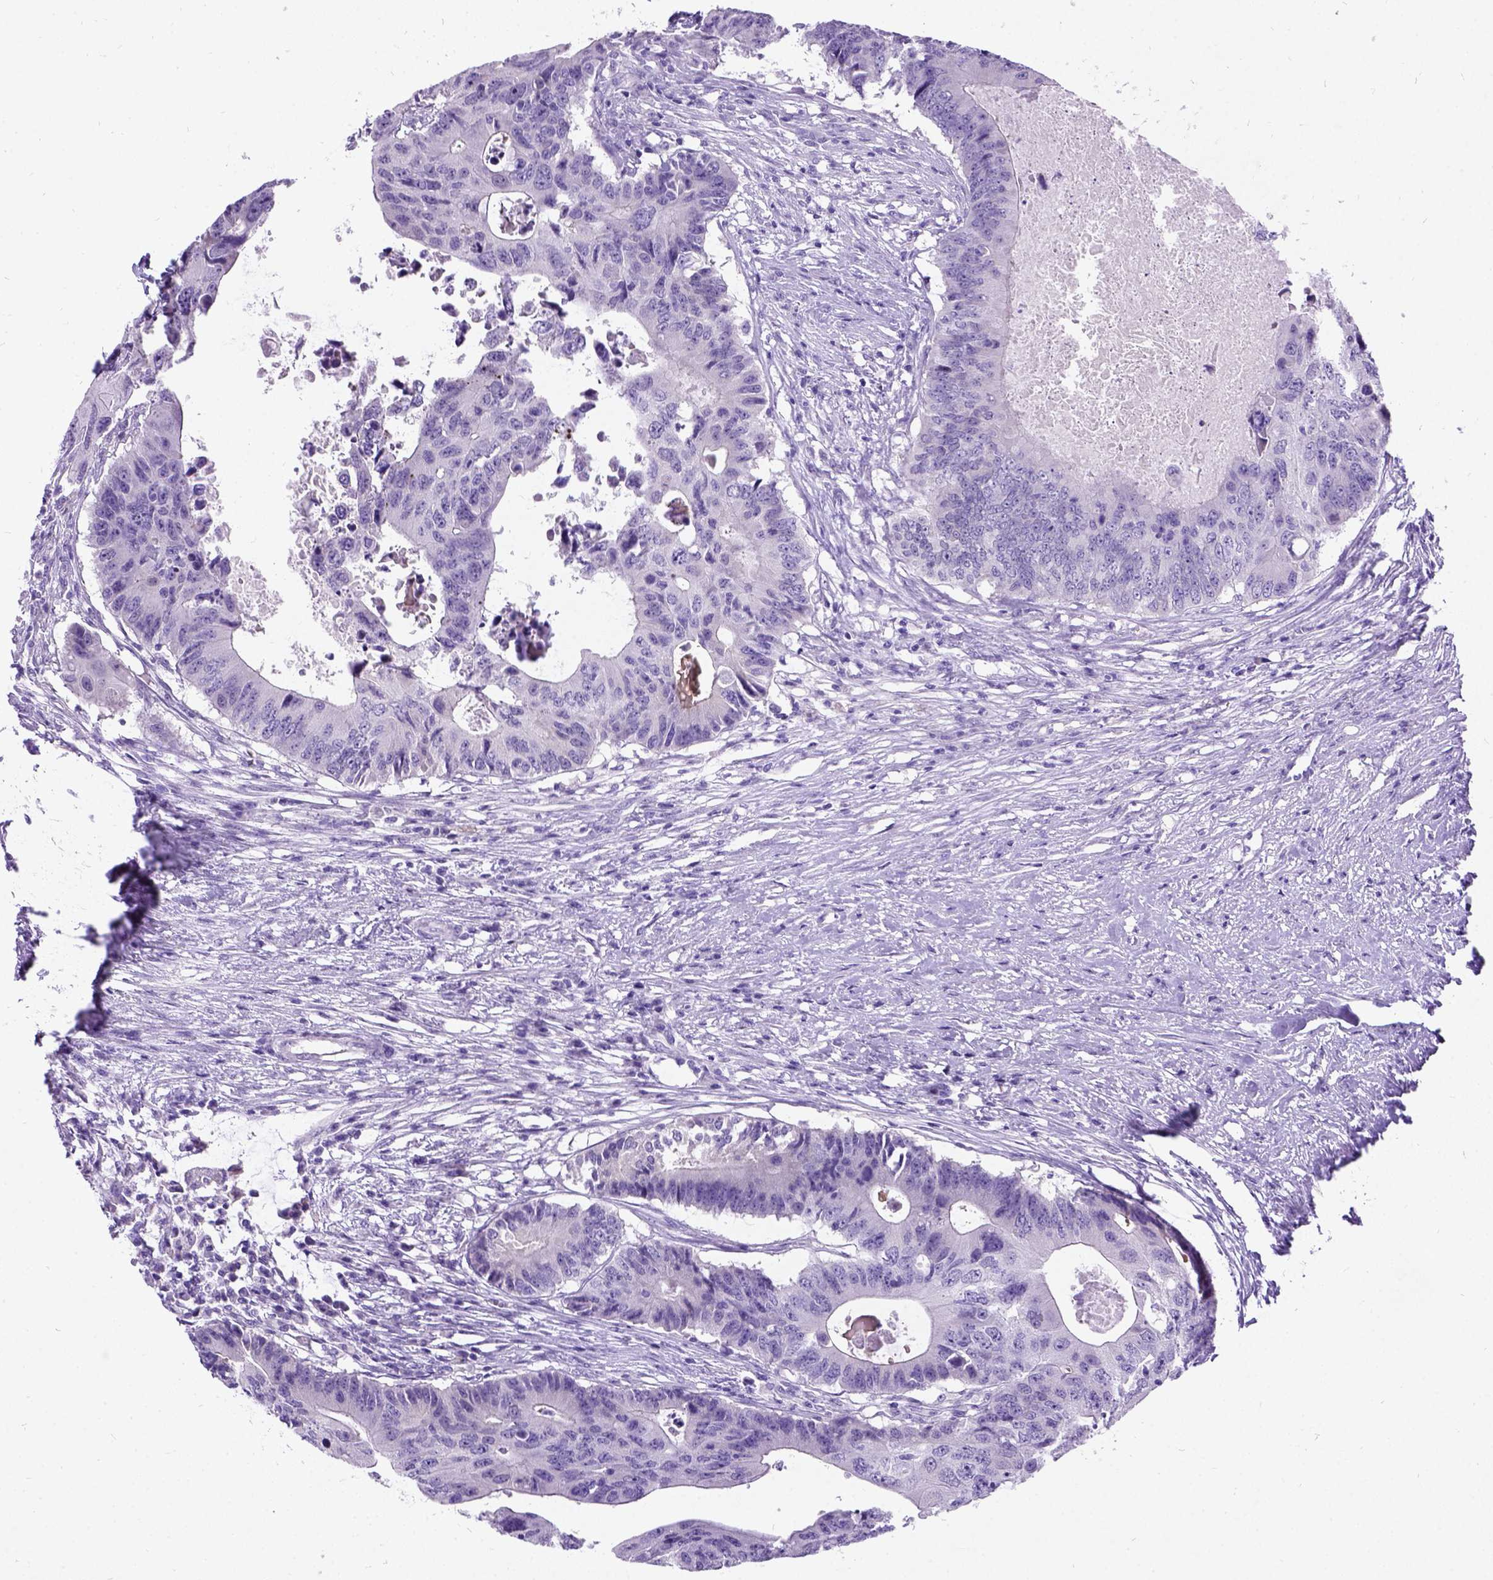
{"staining": {"intensity": "negative", "quantity": "none", "location": "none"}, "tissue": "colorectal cancer", "cell_type": "Tumor cells", "image_type": "cancer", "snomed": [{"axis": "morphology", "description": "Adenocarcinoma, NOS"}, {"axis": "topography", "description": "Colon"}], "caption": "A high-resolution photomicrograph shows immunohistochemistry staining of colorectal cancer, which demonstrates no significant positivity in tumor cells. Nuclei are stained in blue.", "gene": "NEUROD4", "patient": {"sex": "male", "age": 71}}